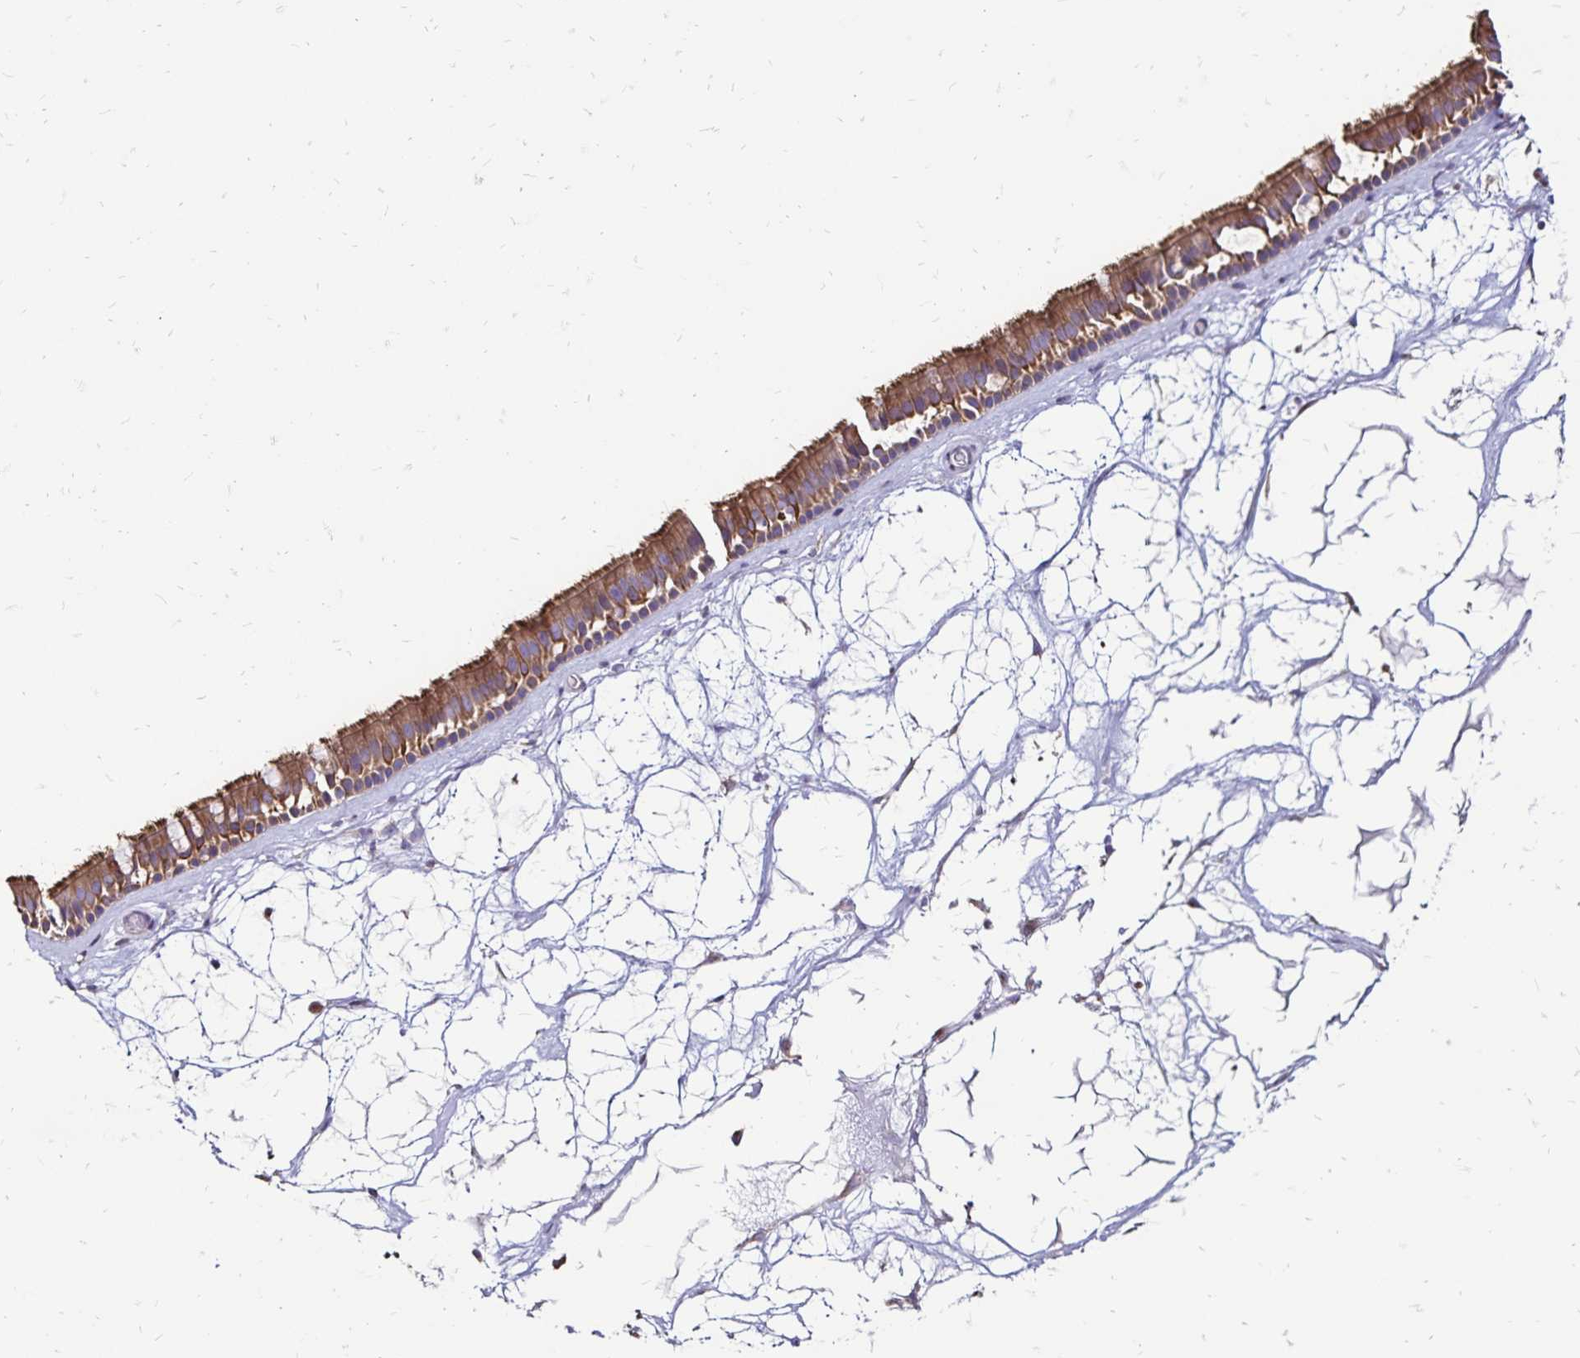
{"staining": {"intensity": "moderate", "quantity": ">75%", "location": "cytoplasmic/membranous"}, "tissue": "nasopharynx", "cell_type": "Respiratory epithelial cells", "image_type": "normal", "snomed": [{"axis": "morphology", "description": "Normal tissue, NOS"}, {"axis": "topography", "description": "Nasopharynx"}], "caption": "Benign nasopharynx shows moderate cytoplasmic/membranous positivity in about >75% of respiratory epithelial cells The protein of interest is shown in brown color, while the nuclei are stained blue..", "gene": "EVPL", "patient": {"sex": "male", "age": 68}}